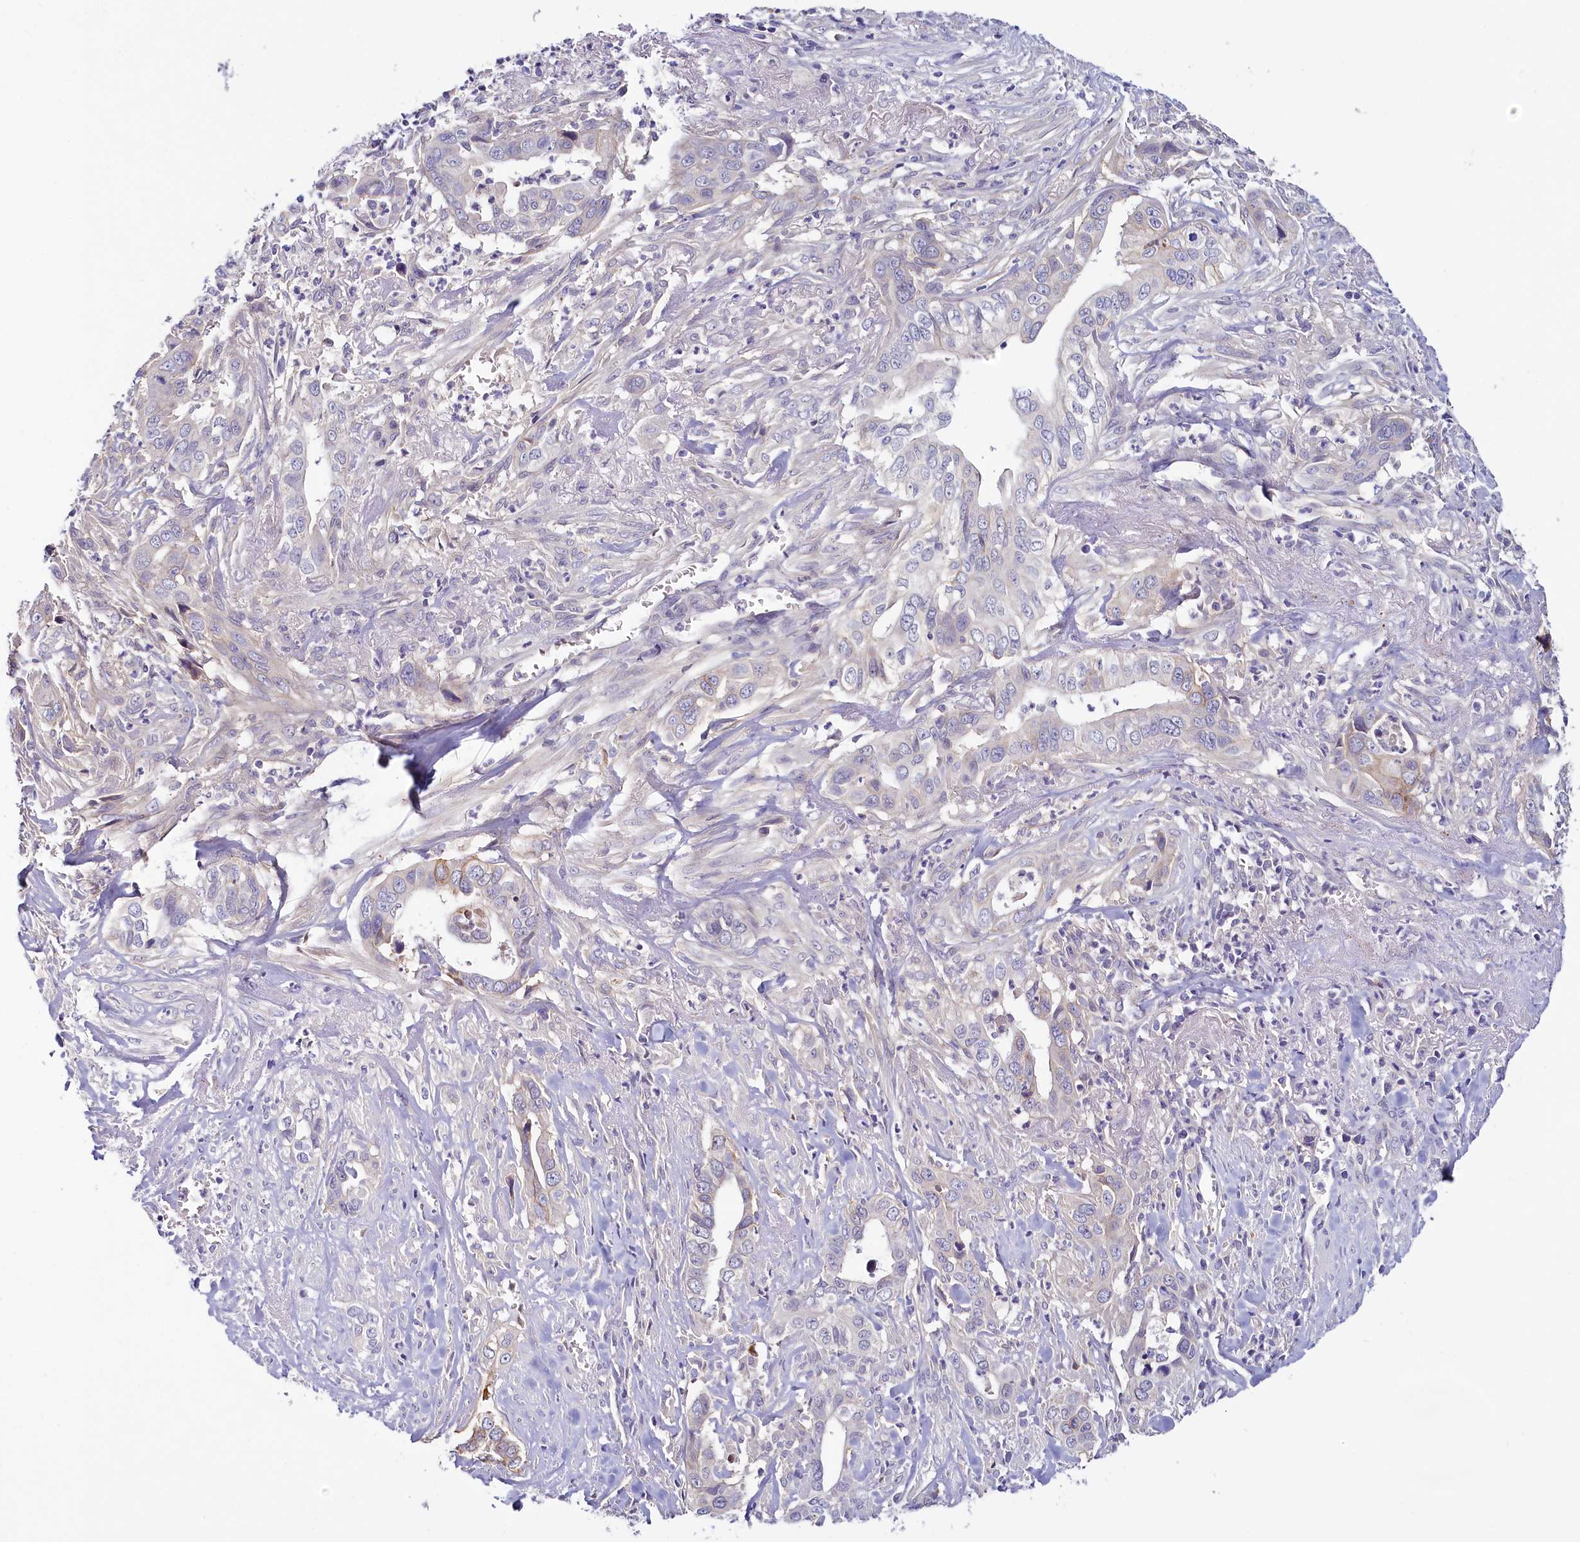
{"staining": {"intensity": "negative", "quantity": "none", "location": "none"}, "tissue": "liver cancer", "cell_type": "Tumor cells", "image_type": "cancer", "snomed": [{"axis": "morphology", "description": "Cholangiocarcinoma"}, {"axis": "topography", "description": "Liver"}], "caption": "Tumor cells are negative for brown protein staining in cholangiocarcinoma (liver). The staining is performed using DAB brown chromogen with nuclei counter-stained in using hematoxylin.", "gene": "PDE6D", "patient": {"sex": "female", "age": 79}}